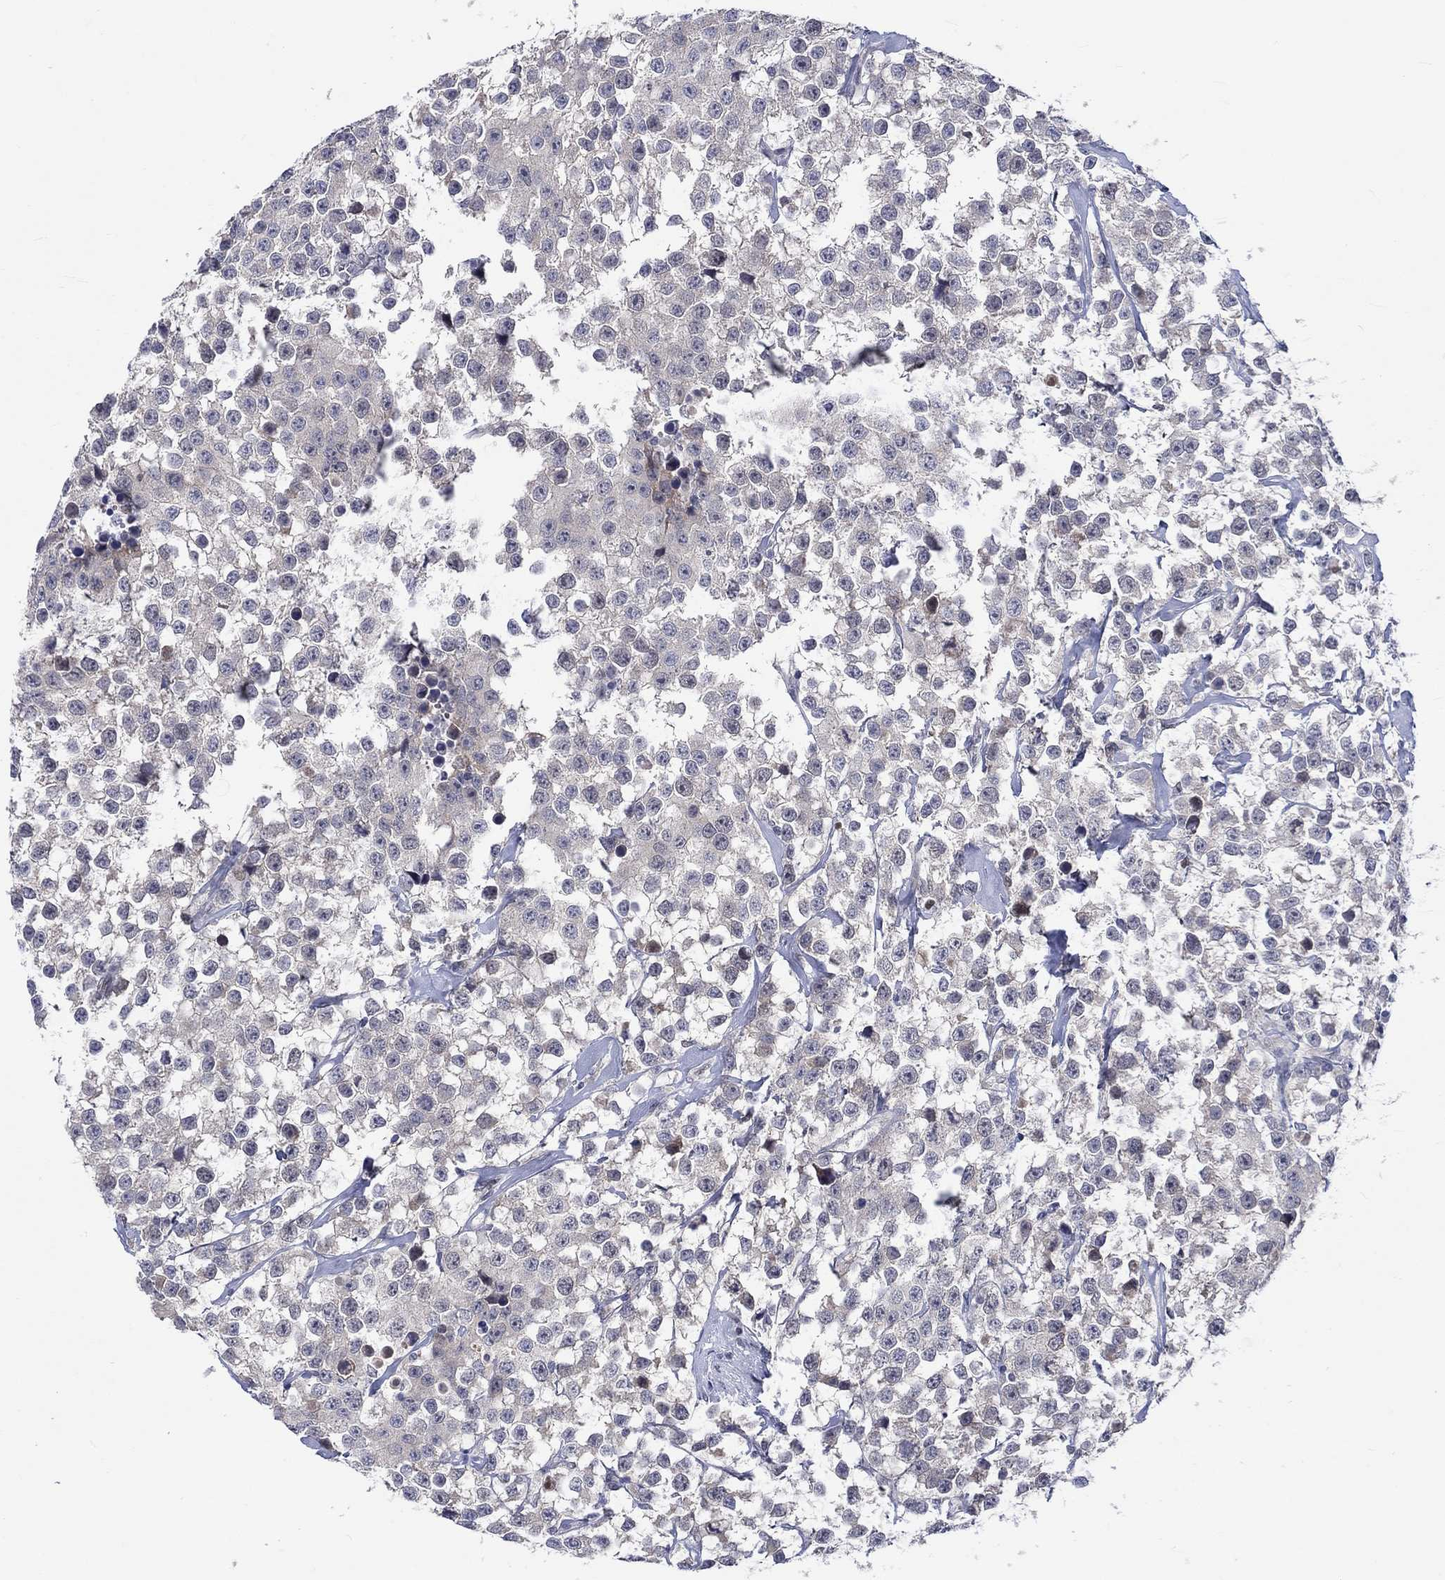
{"staining": {"intensity": "weak", "quantity": "<25%", "location": "nuclear"}, "tissue": "testis cancer", "cell_type": "Tumor cells", "image_type": "cancer", "snomed": [{"axis": "morphology", "description": "Seminoma, NOS"}, {"axis": "topography", "description": "Testis"}], "caption": "The immunohistochemistry histopathology image has no significant staining in tumor cells of testis cancer tissue.", "gene": "E2F8", "patient": {"sex": "male", "age": 59}}